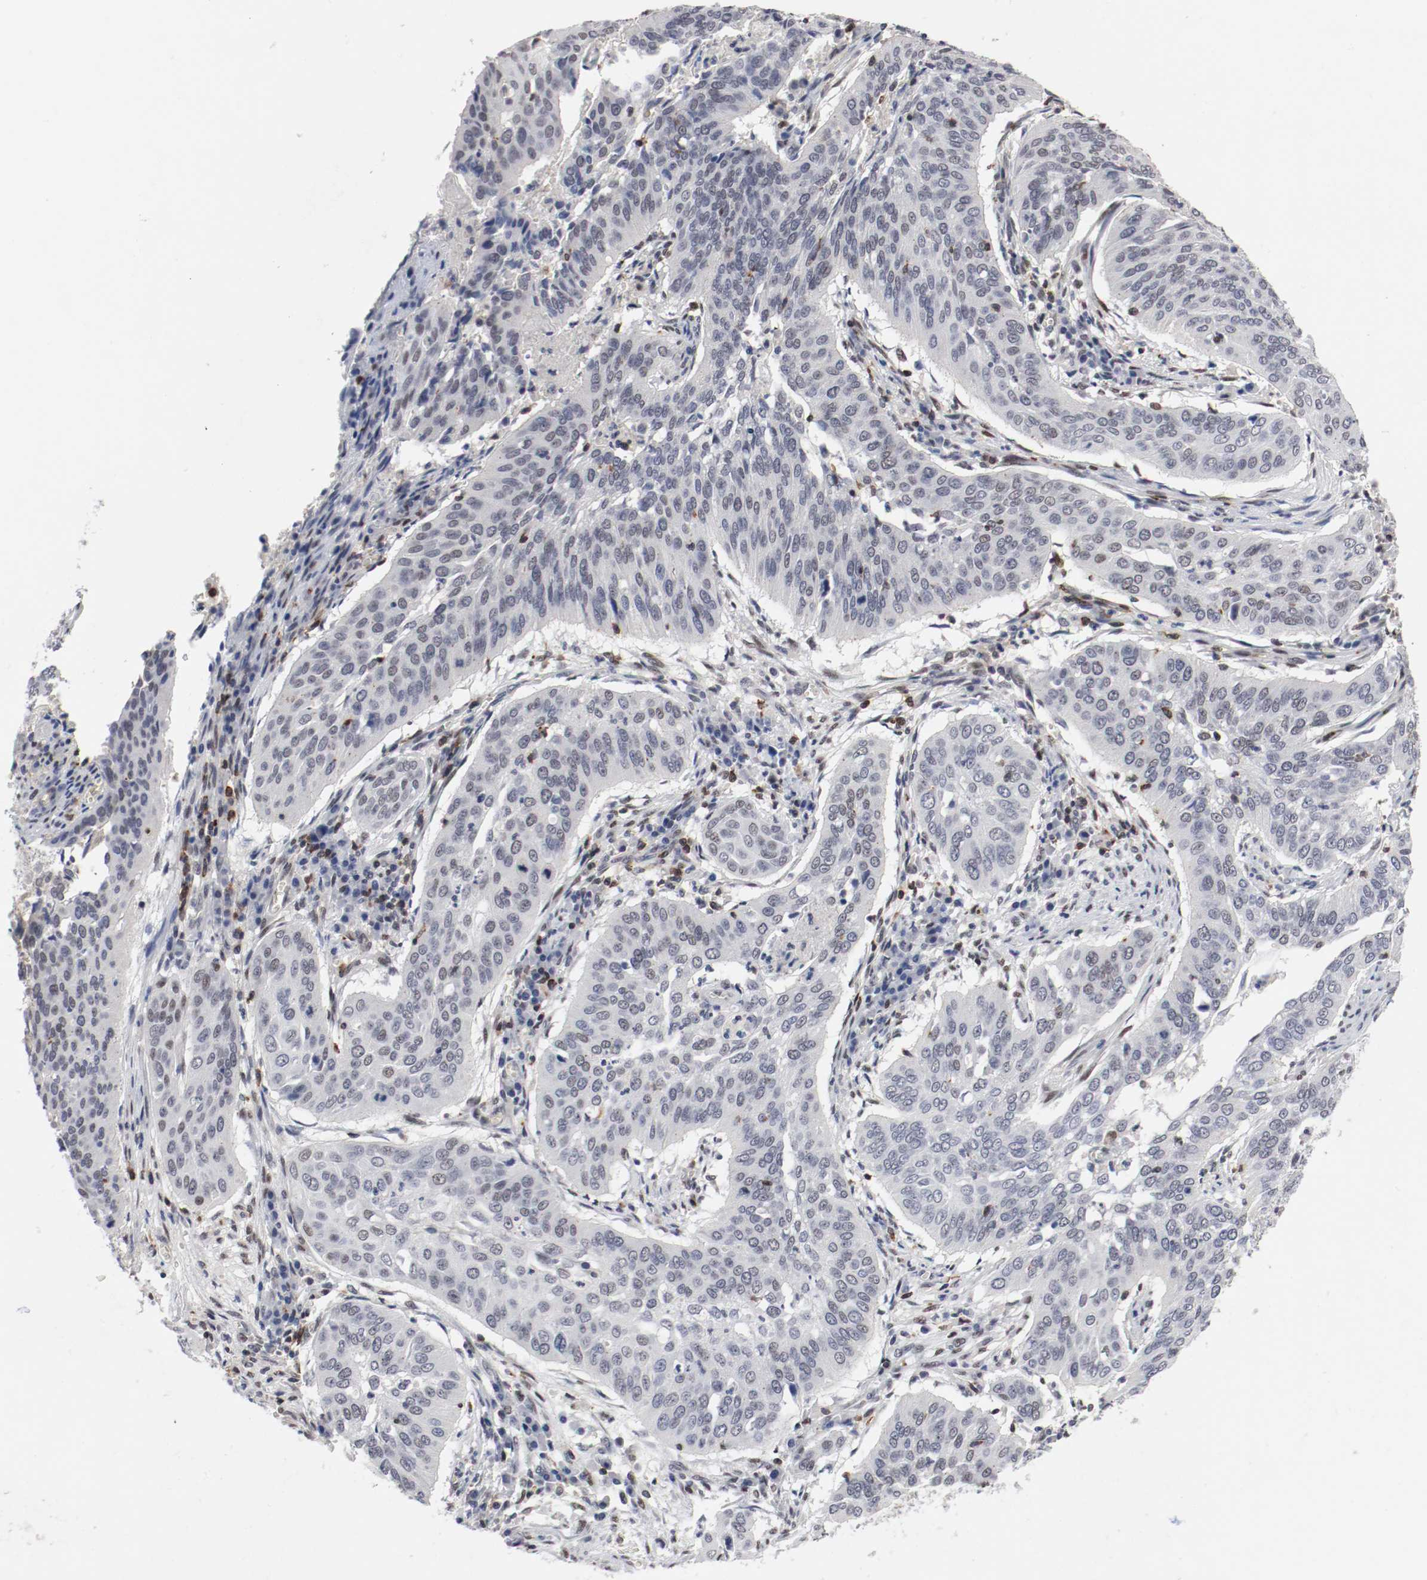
{"staining": {"intensity": "negative", "quantity": "none", "location": "none"}, "tissue": "cervical cancer", "cell_type": "Tumor cells", "image_type": "cancer", "snomed": [{"axis": "morphology", "description": "Squamous cell carcinoma, NOS"}, {"axis": "topography", "description": "Cervix"}], "caption": "IHC histopathology image of neoplastic tissue: squamous cell carcinoma (cervical) stained with DAB reveals no significant protein positivity in tumor cells.", "gene": "JUND", "patient": {"sex": "female", "age": 39}}